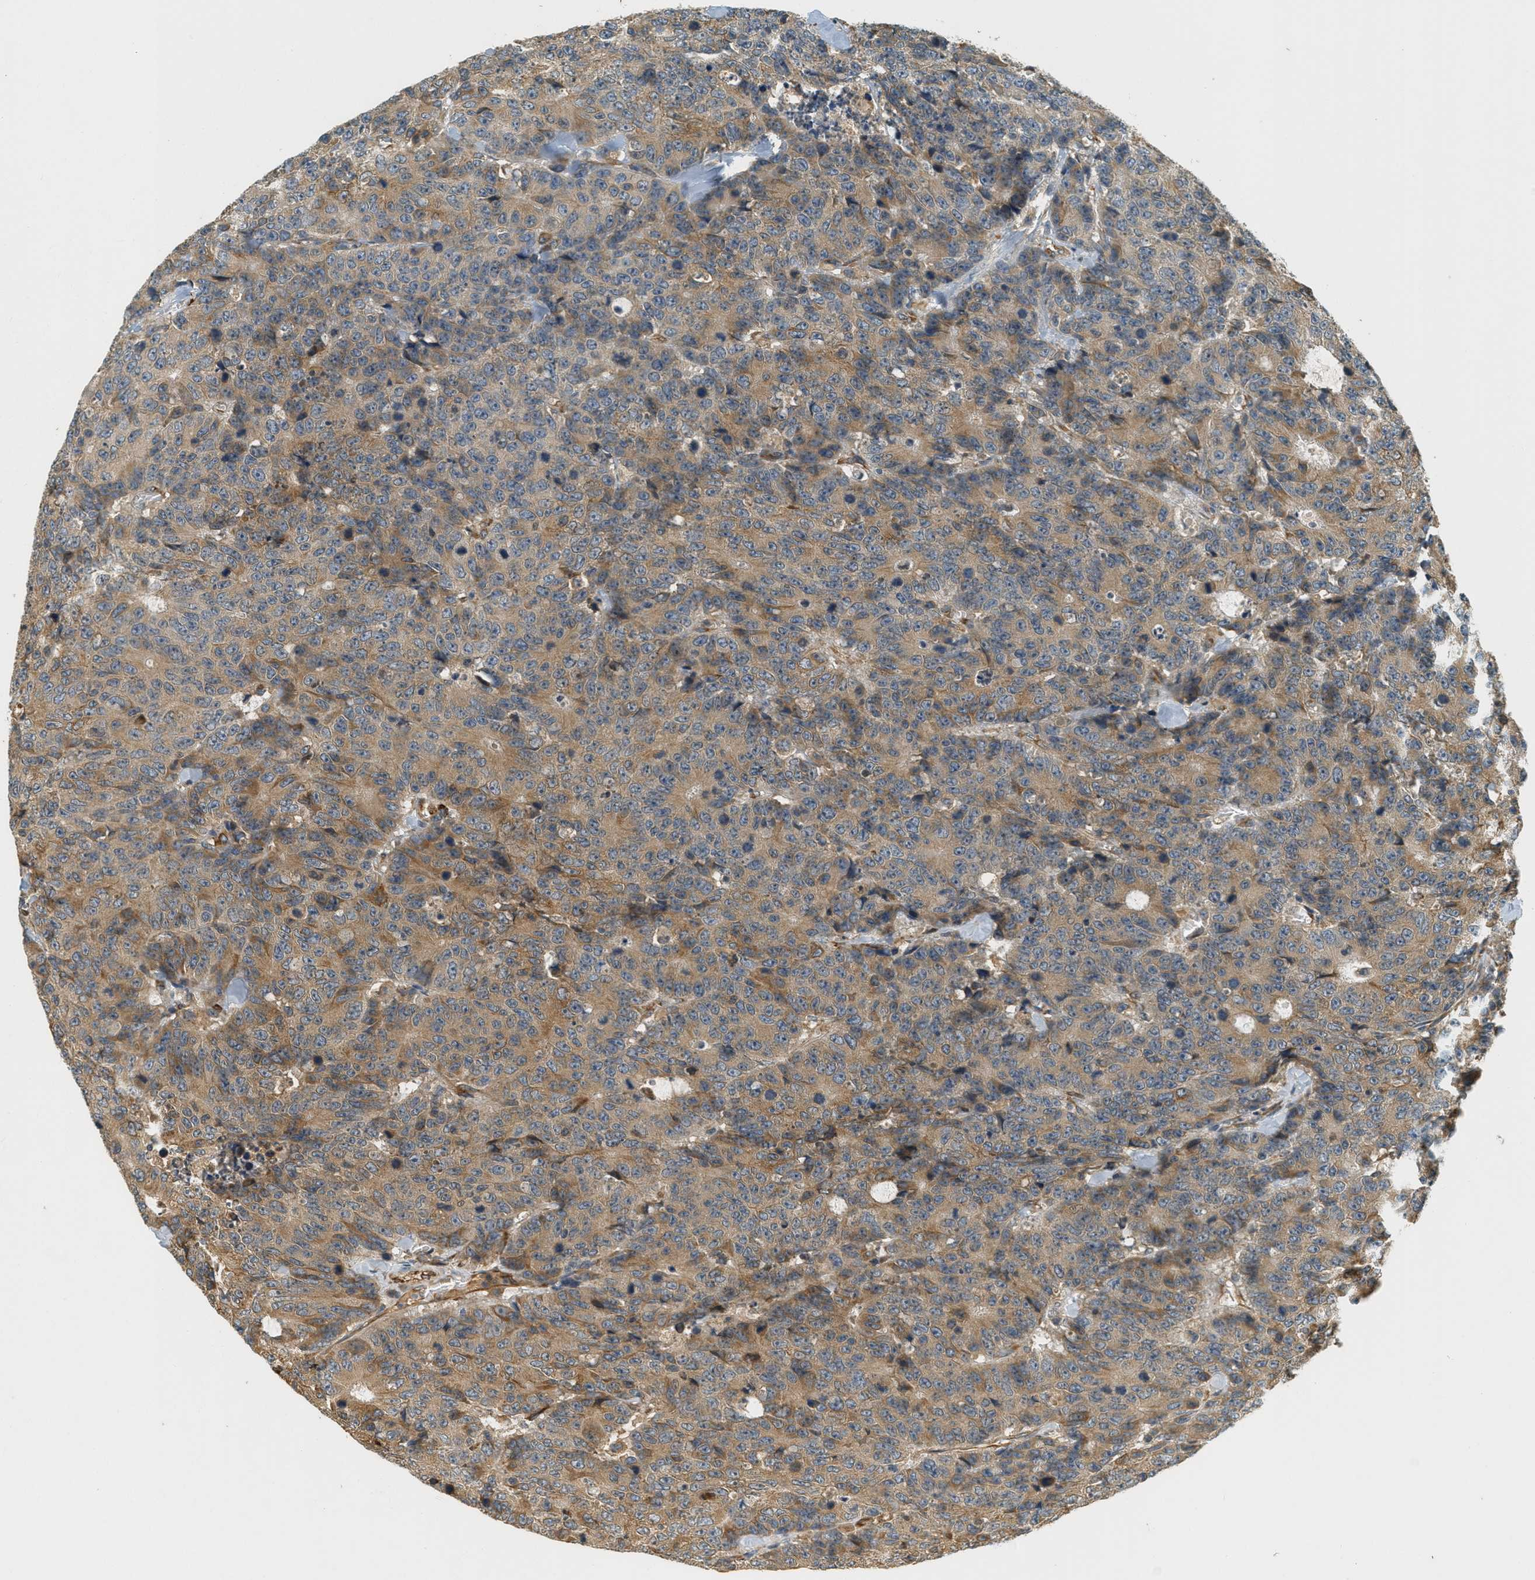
{"staining": {"intensity": "moderate", "quantity": ">75%", "location": "cytoplasmic/membranous"}, "tissue": "colorectal cancer", "cell_type": "Tumor cells", "image_type": "cancer", "snomed": [{"axis": "morphology", "description": "Adenocarcinoma, NOS"}, {"axis": "topography", "description": "Colon"}], "caption": "Colorectal adenocarcinoma was stained to show a protein in brown. There is medium levels of moderate cytoplasmic/membranous expression in about >75% of tumor cells.", "gene": "PDK1", "patient": {"sex": "female", "age": 86}}